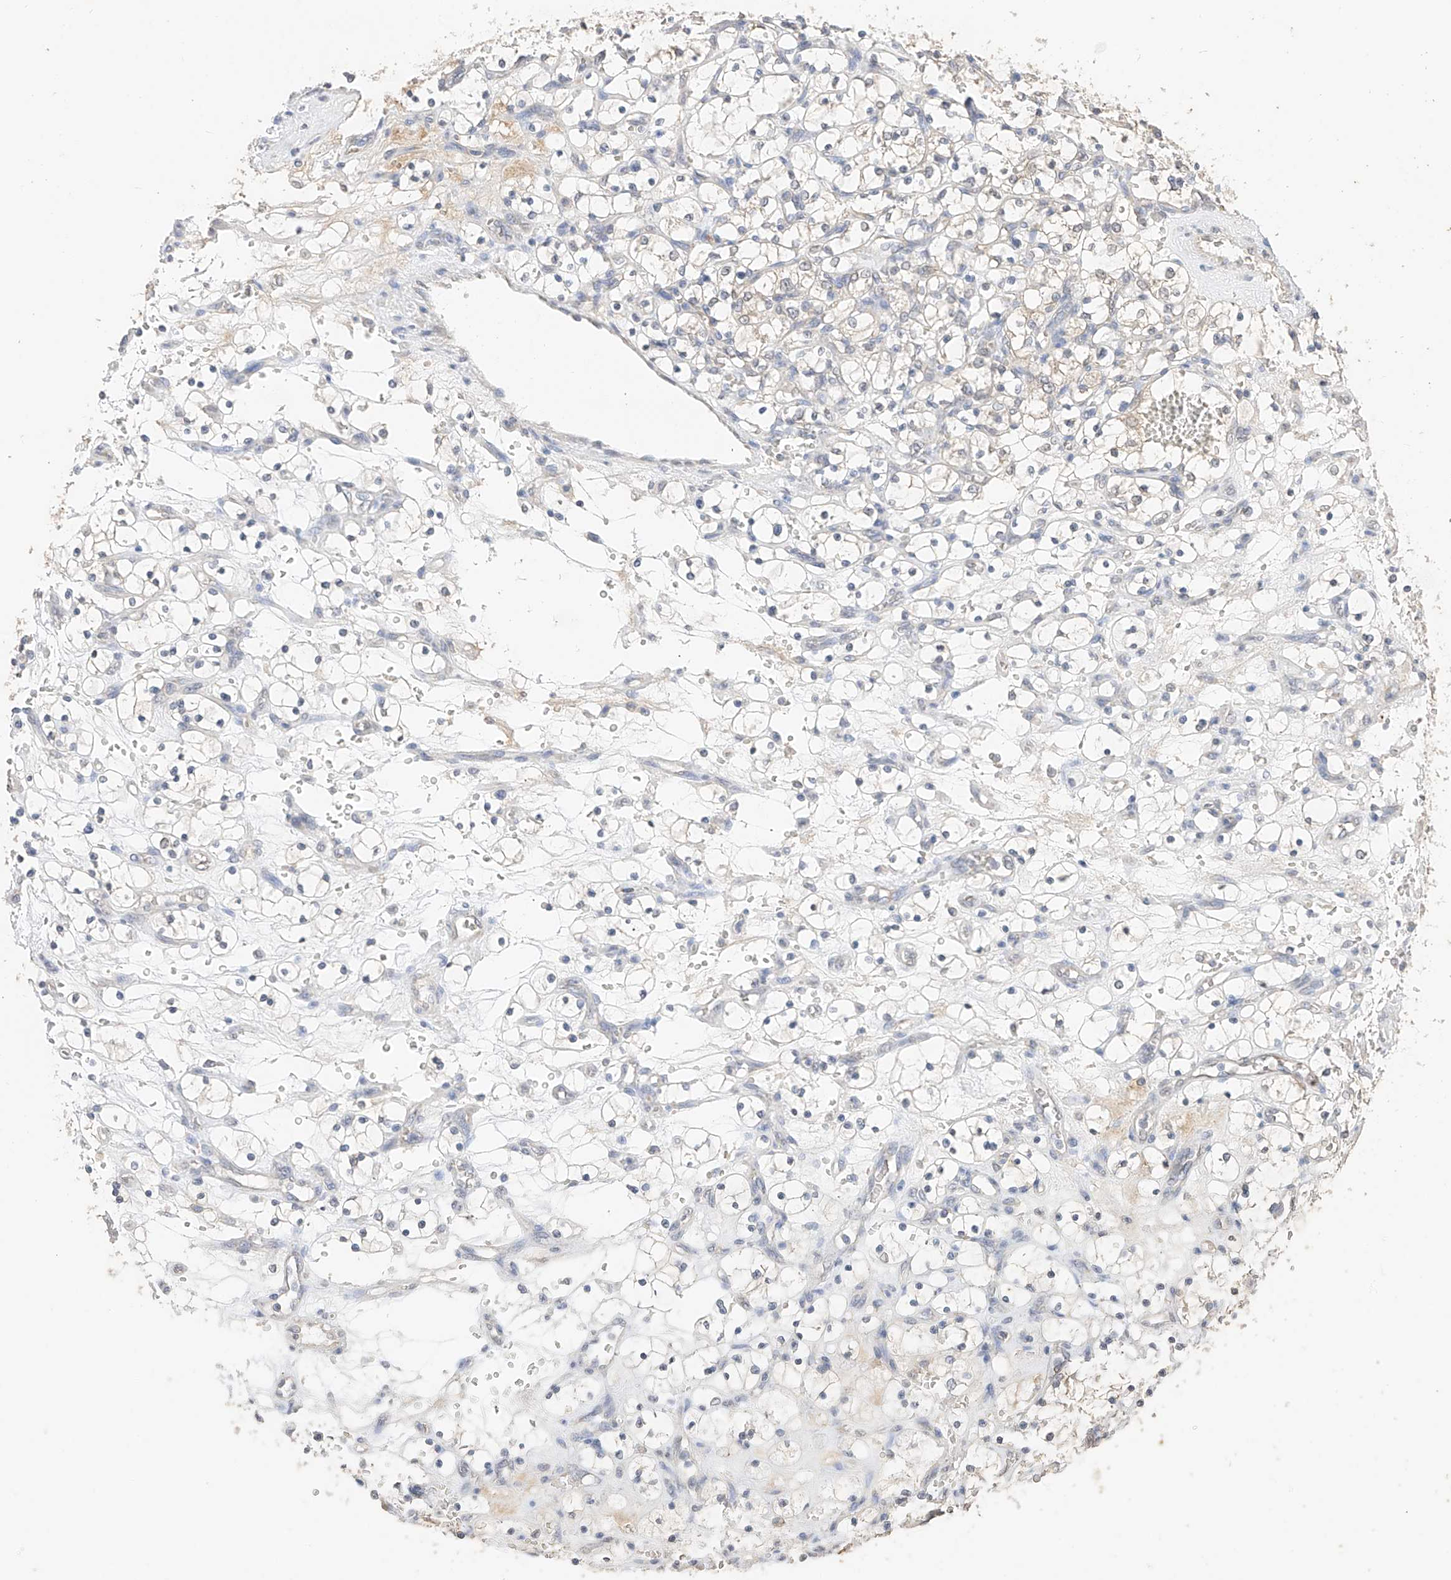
{"staining": {"intensity": "negative", "quantity": "none", "location": "none"}, "tissue": "renal cancer", "cell_type": "Tumor cells", "image_type": "cancer", "snomed": [{"axis": "morphology", "description": "Adenocarcinoma, NOS"}, {"axis": "topography", "description": "Kidney"}], "caption": "The photomicrograph exhibits no significant expression in tumor cells of adenocarcinoma (renal).", "gene": "IL22RA2", "patient": {"sex": "female", "age": 69}}